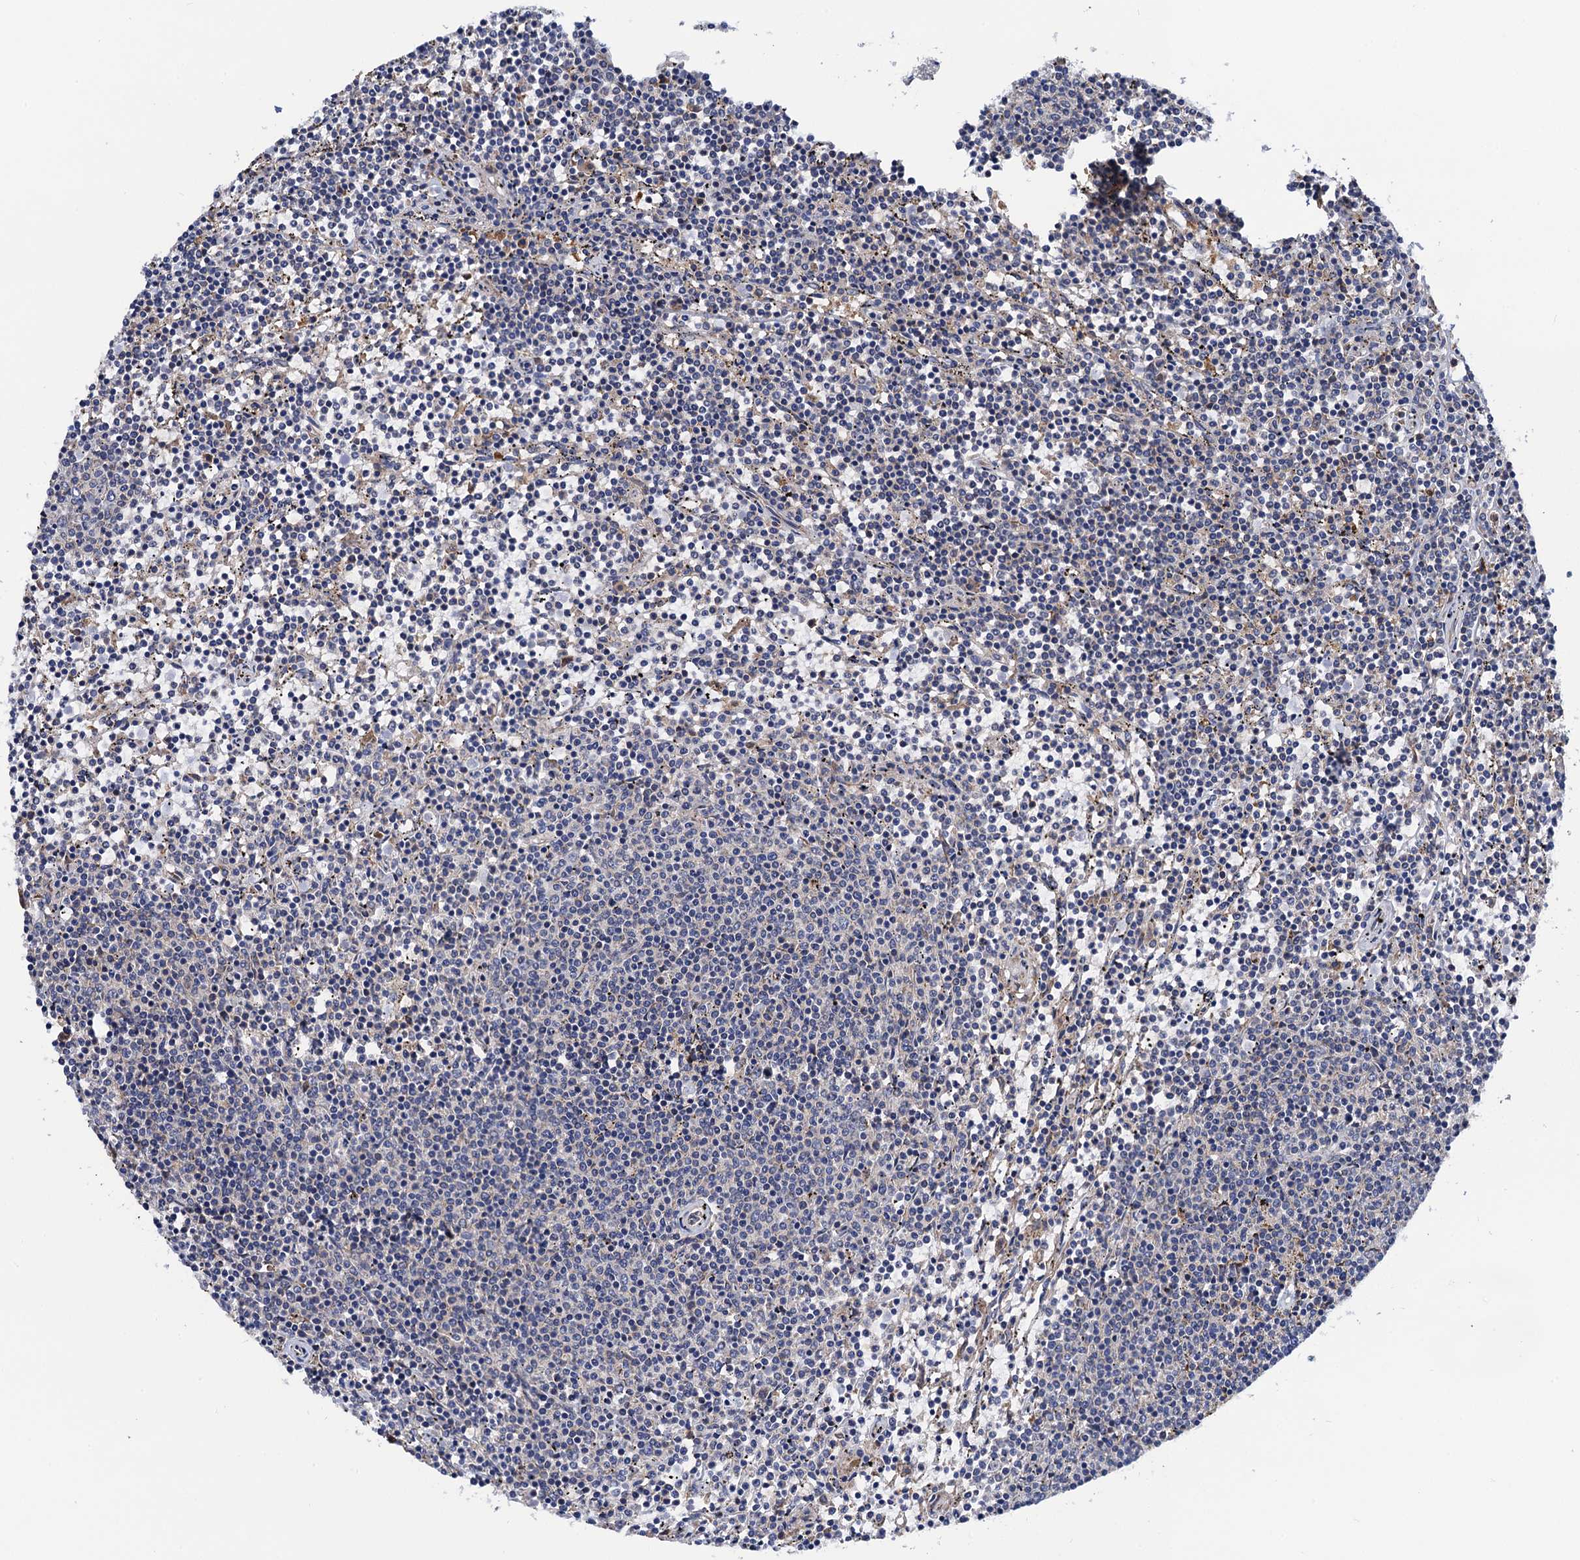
{"staining": {"intensity": "negative", "quantity": "none", "location": "none"}, "tissue": "lymphoma", "cell_type": "Tumor cells", "image_type": "cancer", "snomed": [{"axis": "morphology", "description": "Malignant lymphoma, non-Hodgkin's type, Low grade"}, {"axis": "topography", "description": "Spleen"}], "caption": "Histopathology image shows no significant protein positivity in tumor cells of lymphoma. Brightfield microscopy of IHC stained with DAB (3,3'-diaminobenzidine) (brown) and hematoxylin (blue), captured at high magnification.", "gene": "PGLS", "patient": {"sex": "female", "age": 50}}